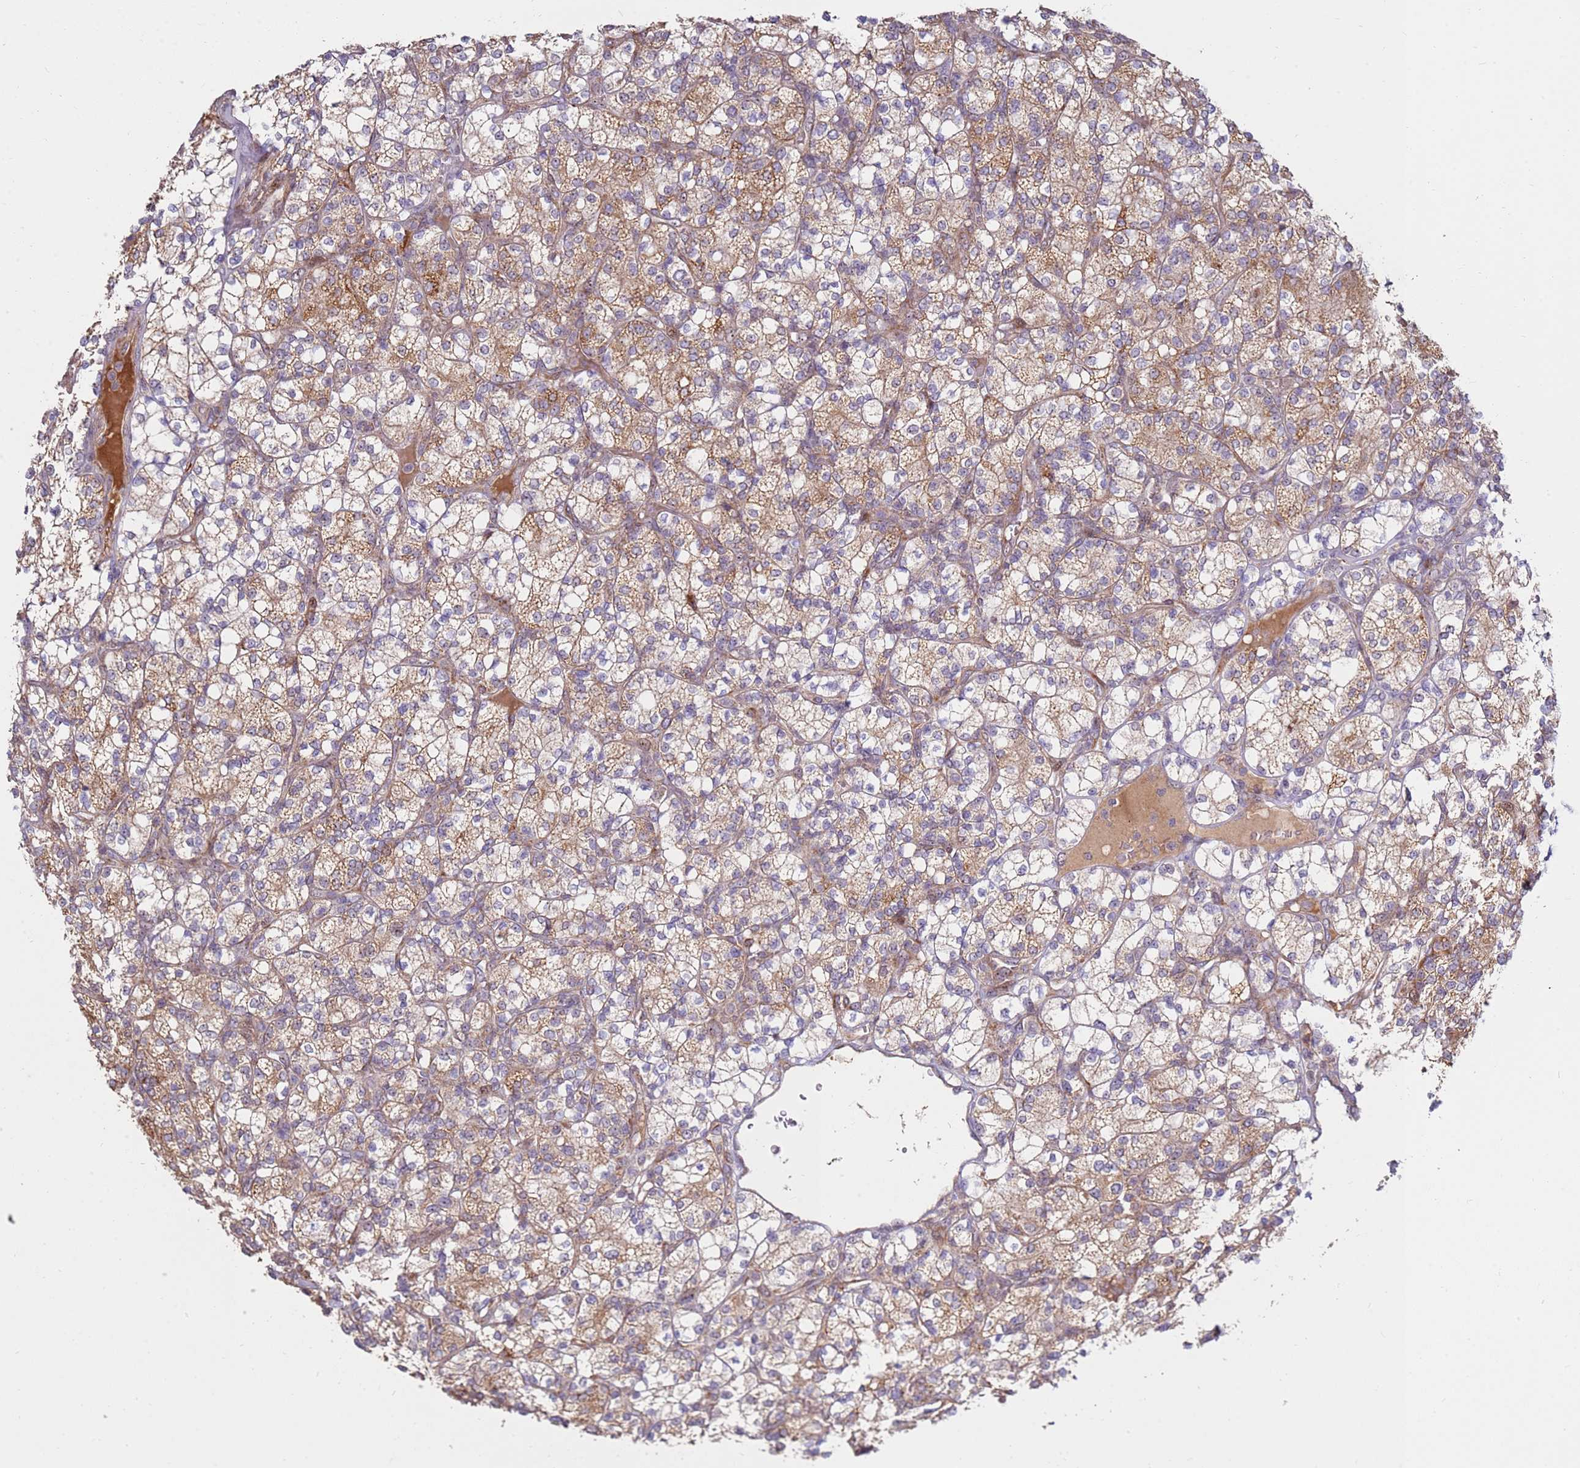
{"staining": {"intensity": "moderate", "quantity": ">75%", "location": "cytoplasmic/membranous"}, "tissue": "renal cancer", "cell_type": "Tumor cells", "image_type": "cancer", "snomed": [{"axis": "morphology", "description": "Adenocarcinoma, NOS"}, {"axis": "topography", "description": "Kidney"}], "caption": "Adenocarcinoma (renal) tissue shows moderate cytoplasmic/membranous staining in about >75% of tumor cells, visualized by immunohistochemistry.", "gene": "KIF25", "patient": {"sex": "male", "age": 77}}